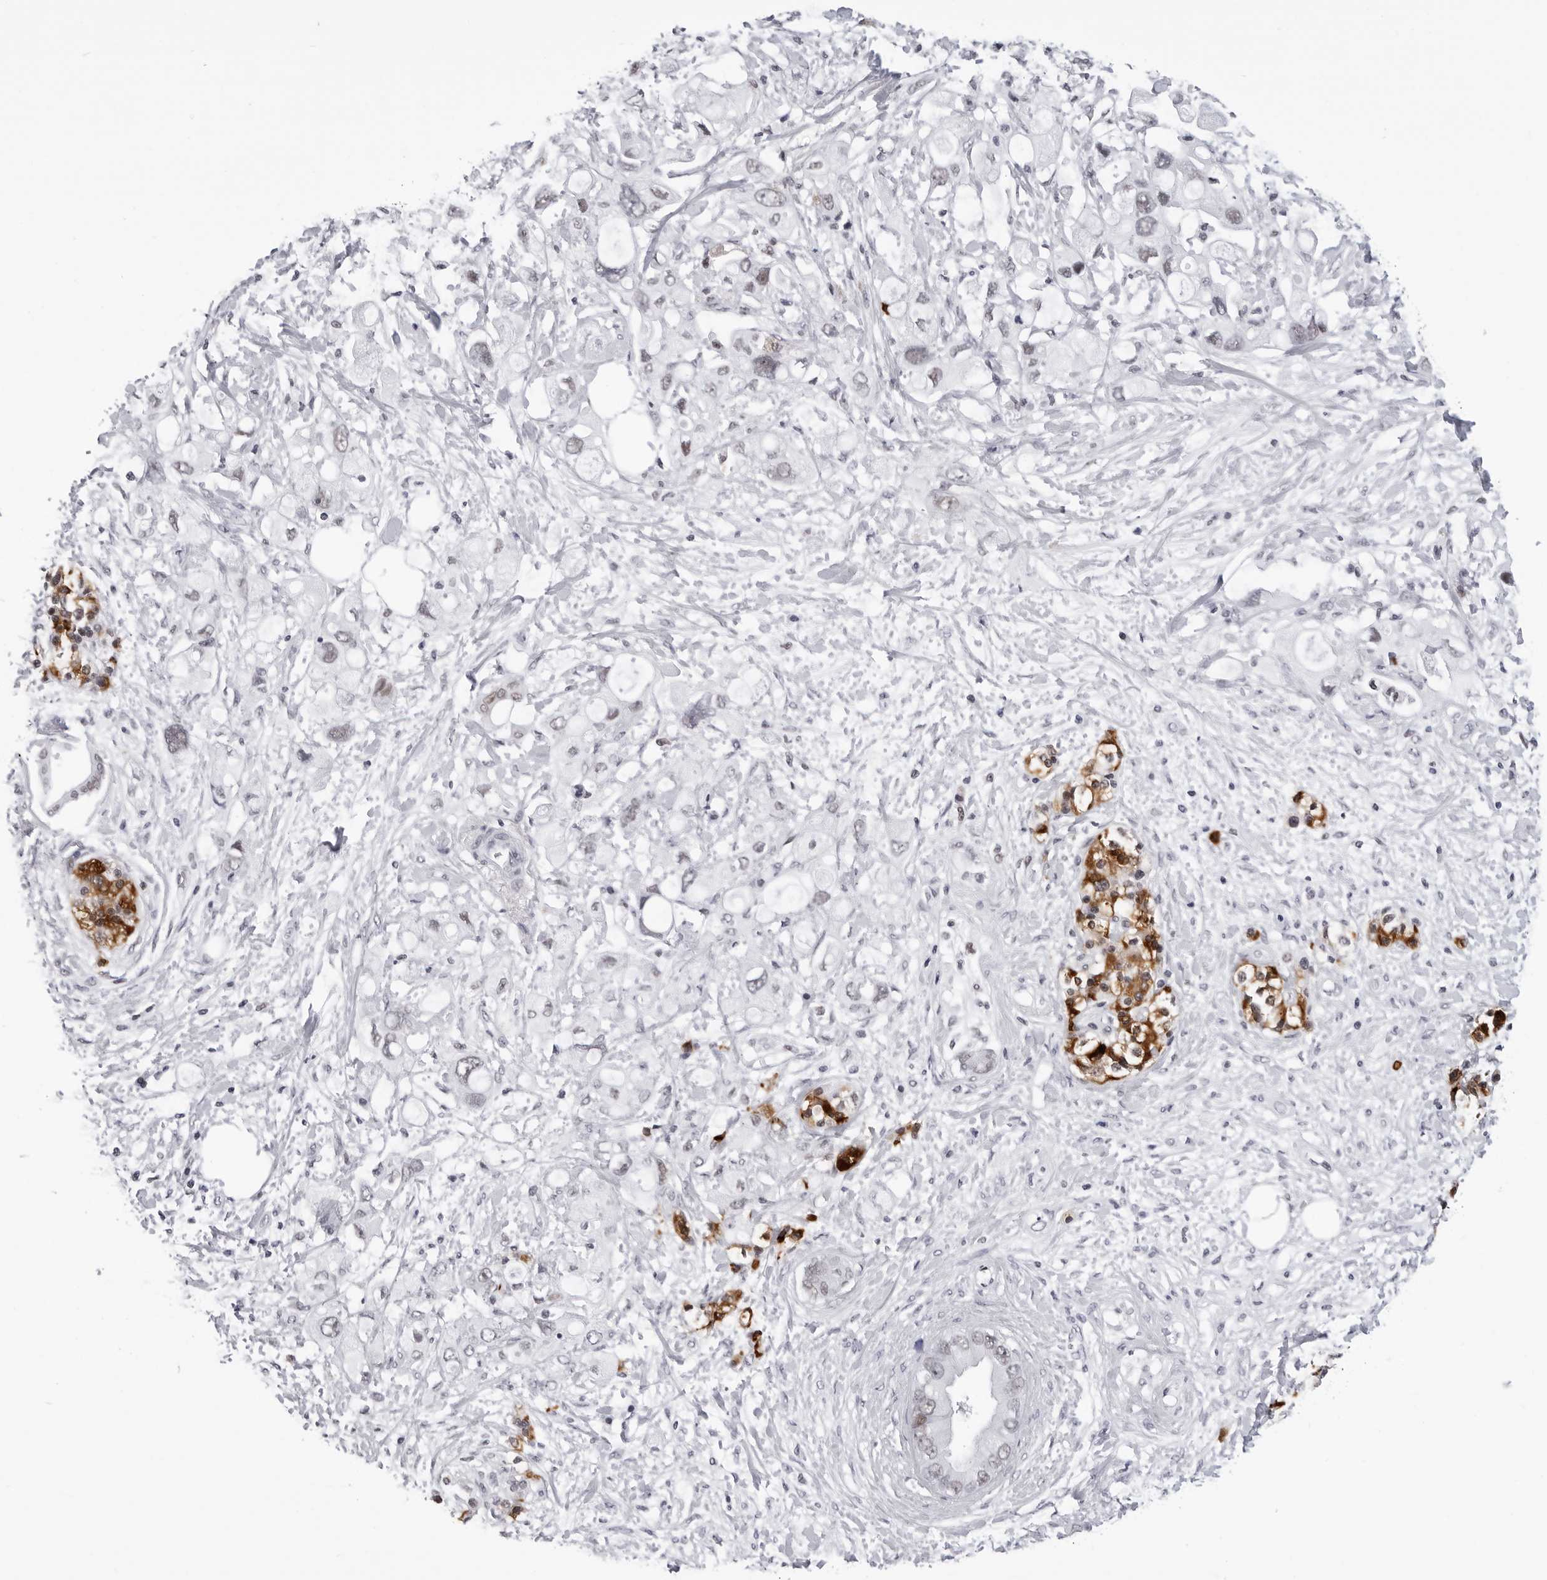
{"staining": {"intensity": "weak", "quantity": "<25%", "location": "nuclear"}, "tissue": "pancreatic cancer", "cell_type": "Tumor cells", "image_type": "cancer", "snomed": [{"axis": "morphology", "description": "Adenocarcinoma, NOS"}, {"axis": "topography", "description": "Pancreas"}], "caption": "Immunohistochemistry micrograph of pancreatic cancer stained for a protein (brown), which demonstrates no staining in tumor cells.", "gene": "SF3B4", "patient": {"sex": "female", "age": 56}}